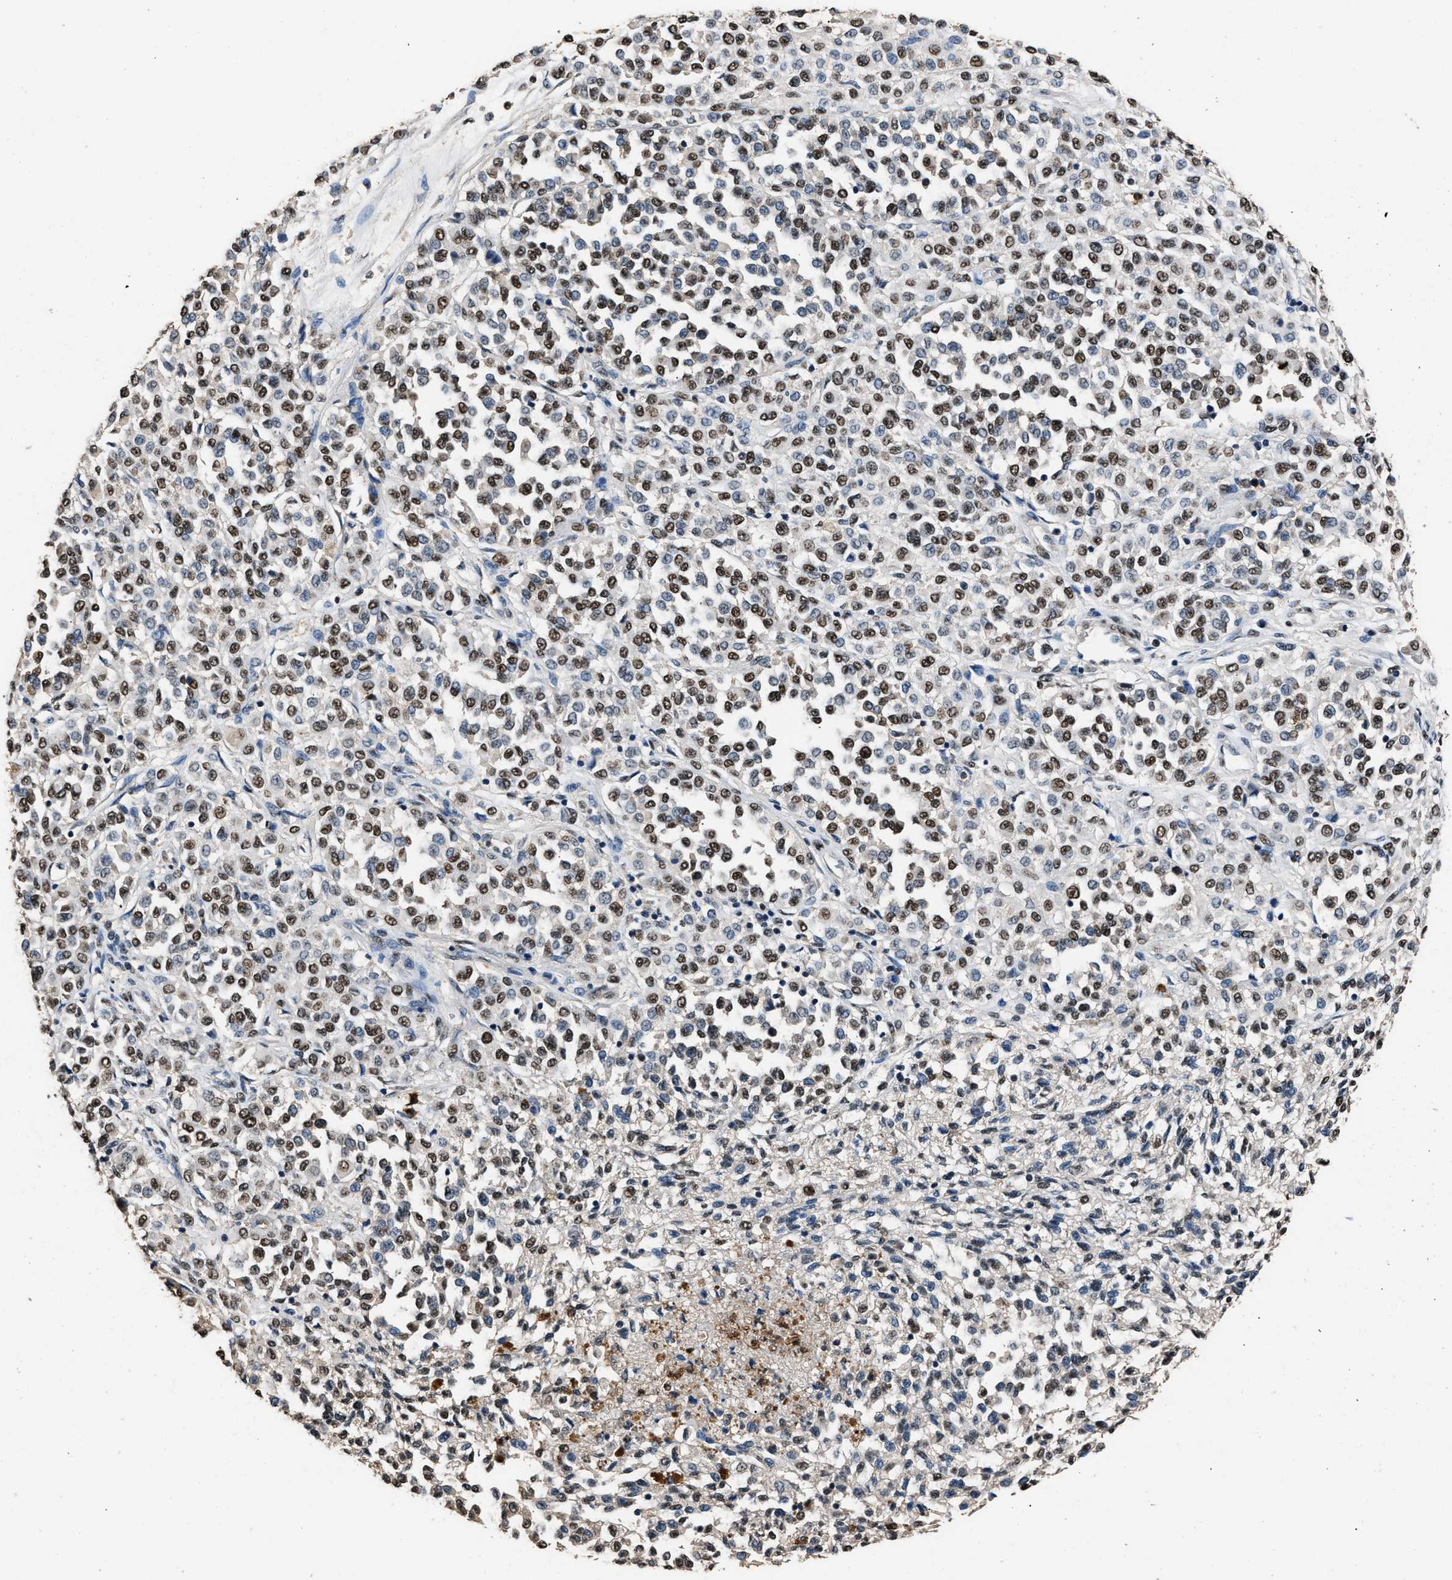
{"staining": {"intensity": "moderate", "quantity": ">75%", "location": "nuclear"}, "tissue": "melanoma", "cell_type": "Tumor cells", "image_type": "cancer", "snomed": [{"axis": "morphology", "description": "Malignant melanoma, Metastatic site"}, {"axis": "topography", "description": "Pancreas"}], "caption": "Approximately >75% of tumor cells in human melanoma exhibit moderate nuclear protein positivity as visualized by brown immunohistochemical staining.", "gene": "SAFB", "patient": {"sex": "female", "age": 30}}